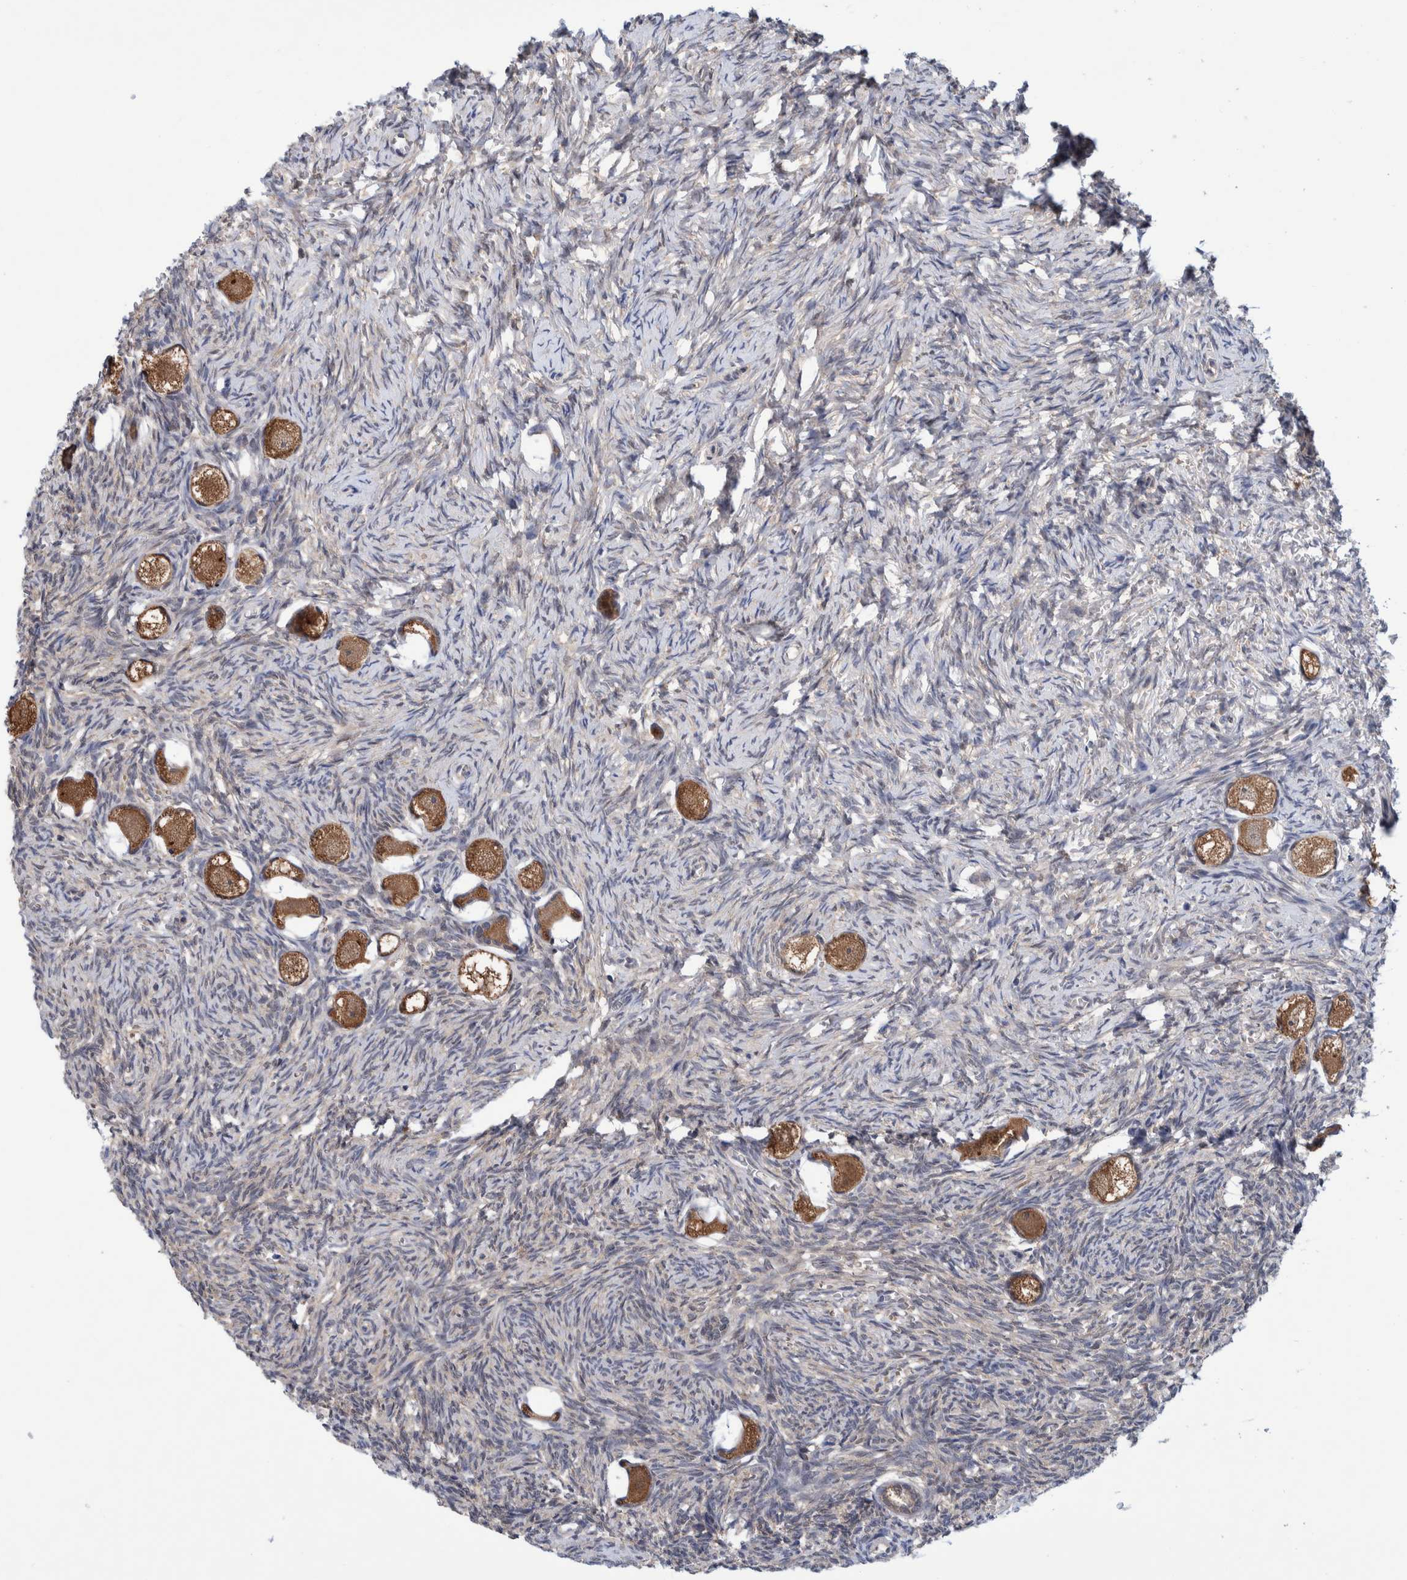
{"staining": {"intensity": "moderate", "quantity": ">75%", "location": "cytoplasmic/membranous"}, "tissue": "ovary", "cell_type": "Follicle cells", "image_type": "normal", "snomed": [{"axis": "morphology", "description": "Normal tissue, NOS"}, {"axis": "topography", "description": "Ovary"}], "caption": "A brown stain highlights moderate cytoplasmic/membranous staining of a protein in follicle cells of benign human ovary. The staining is performed using DAB (3,3'-diaminobenzidine) brown chromogen to label protein expression. The nuclei are counter-stained blue using hematoxylin.", "gene": "PFAS", "patient": {"sex": "female", "age": 27}}